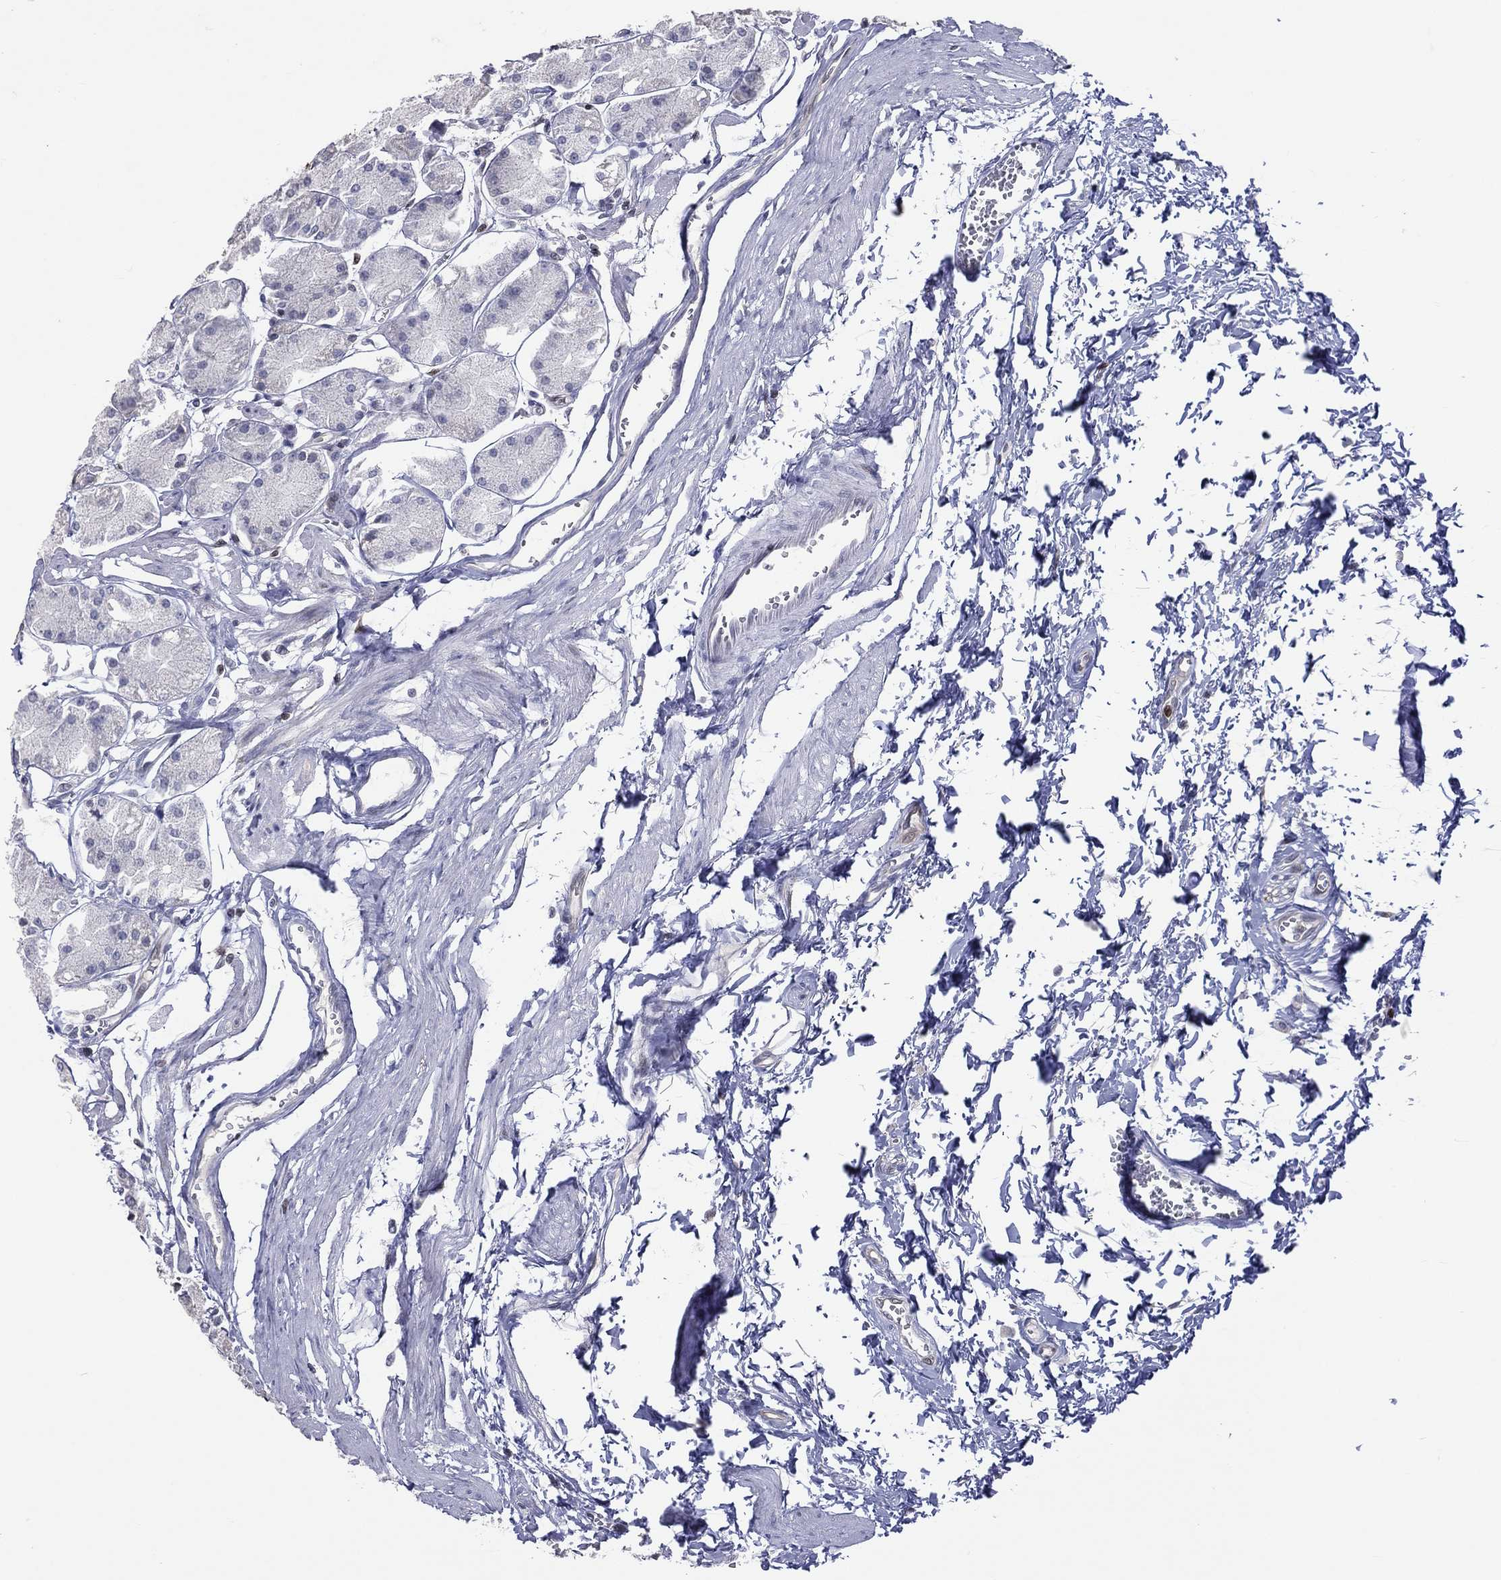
{"staining": {"intensity": "moderate", "quantity": "25%-75%", "location": "nuclear"}, "tissue": "stomach", "cell_type": "Glandular cells", "image_type": "normal", "snomed": [{"axis": "morphology", "description": "Normal tissue, NOS"}, {"axis": "topography", "description": "Stomach, upper"}], "caption": "The image demonstrates staining of normal stomach, revealing moderate nuclear protein positivity (brown color) within glandular cells.", "gene": "DBF4B", "patient": {"sex": "male", "age": 60}}